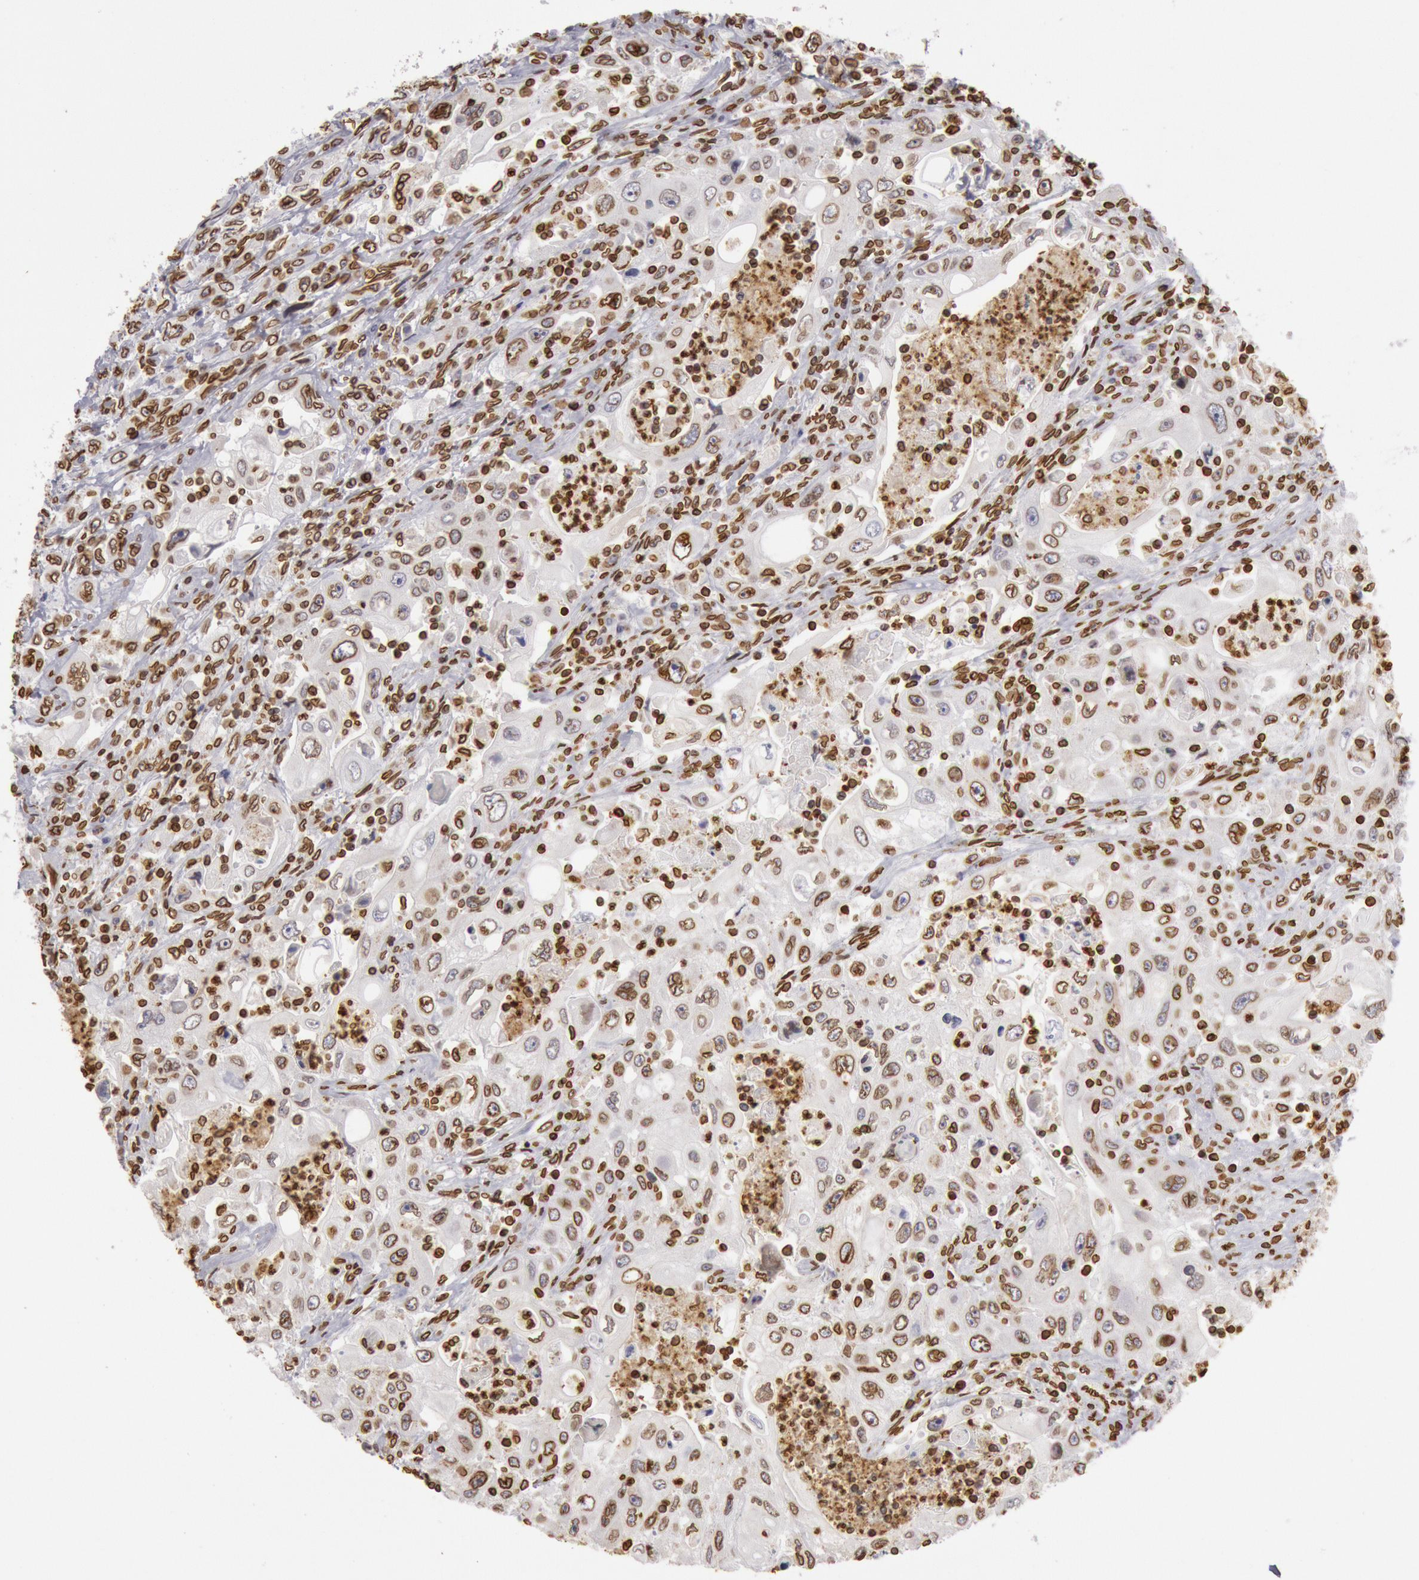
{"staining": {"intensity": "moderate", "quantity": ">75%", "location": "cytoplasmic/membranous,nuclear"}, "tissue": "pancreatic cancer", "cell_type": "Tumor cells", "image_type": "cancer", "snomed": [{"axis": "morphology", "description": "Adenocarcinoma, NOS"}, {"axis": "topography", "description": "Pancreas"}], "caption": "Pancreatic cancer stained for a protein shows moderate cytoplasmic/membranous and nuclear positivity in tumor cells. Immunohistochemistry (ihc) stains the protein of interest in brown and the nuclei are stained blue.", "gene": "SUN2", "patient": {"sex": "male", "age": 70}}